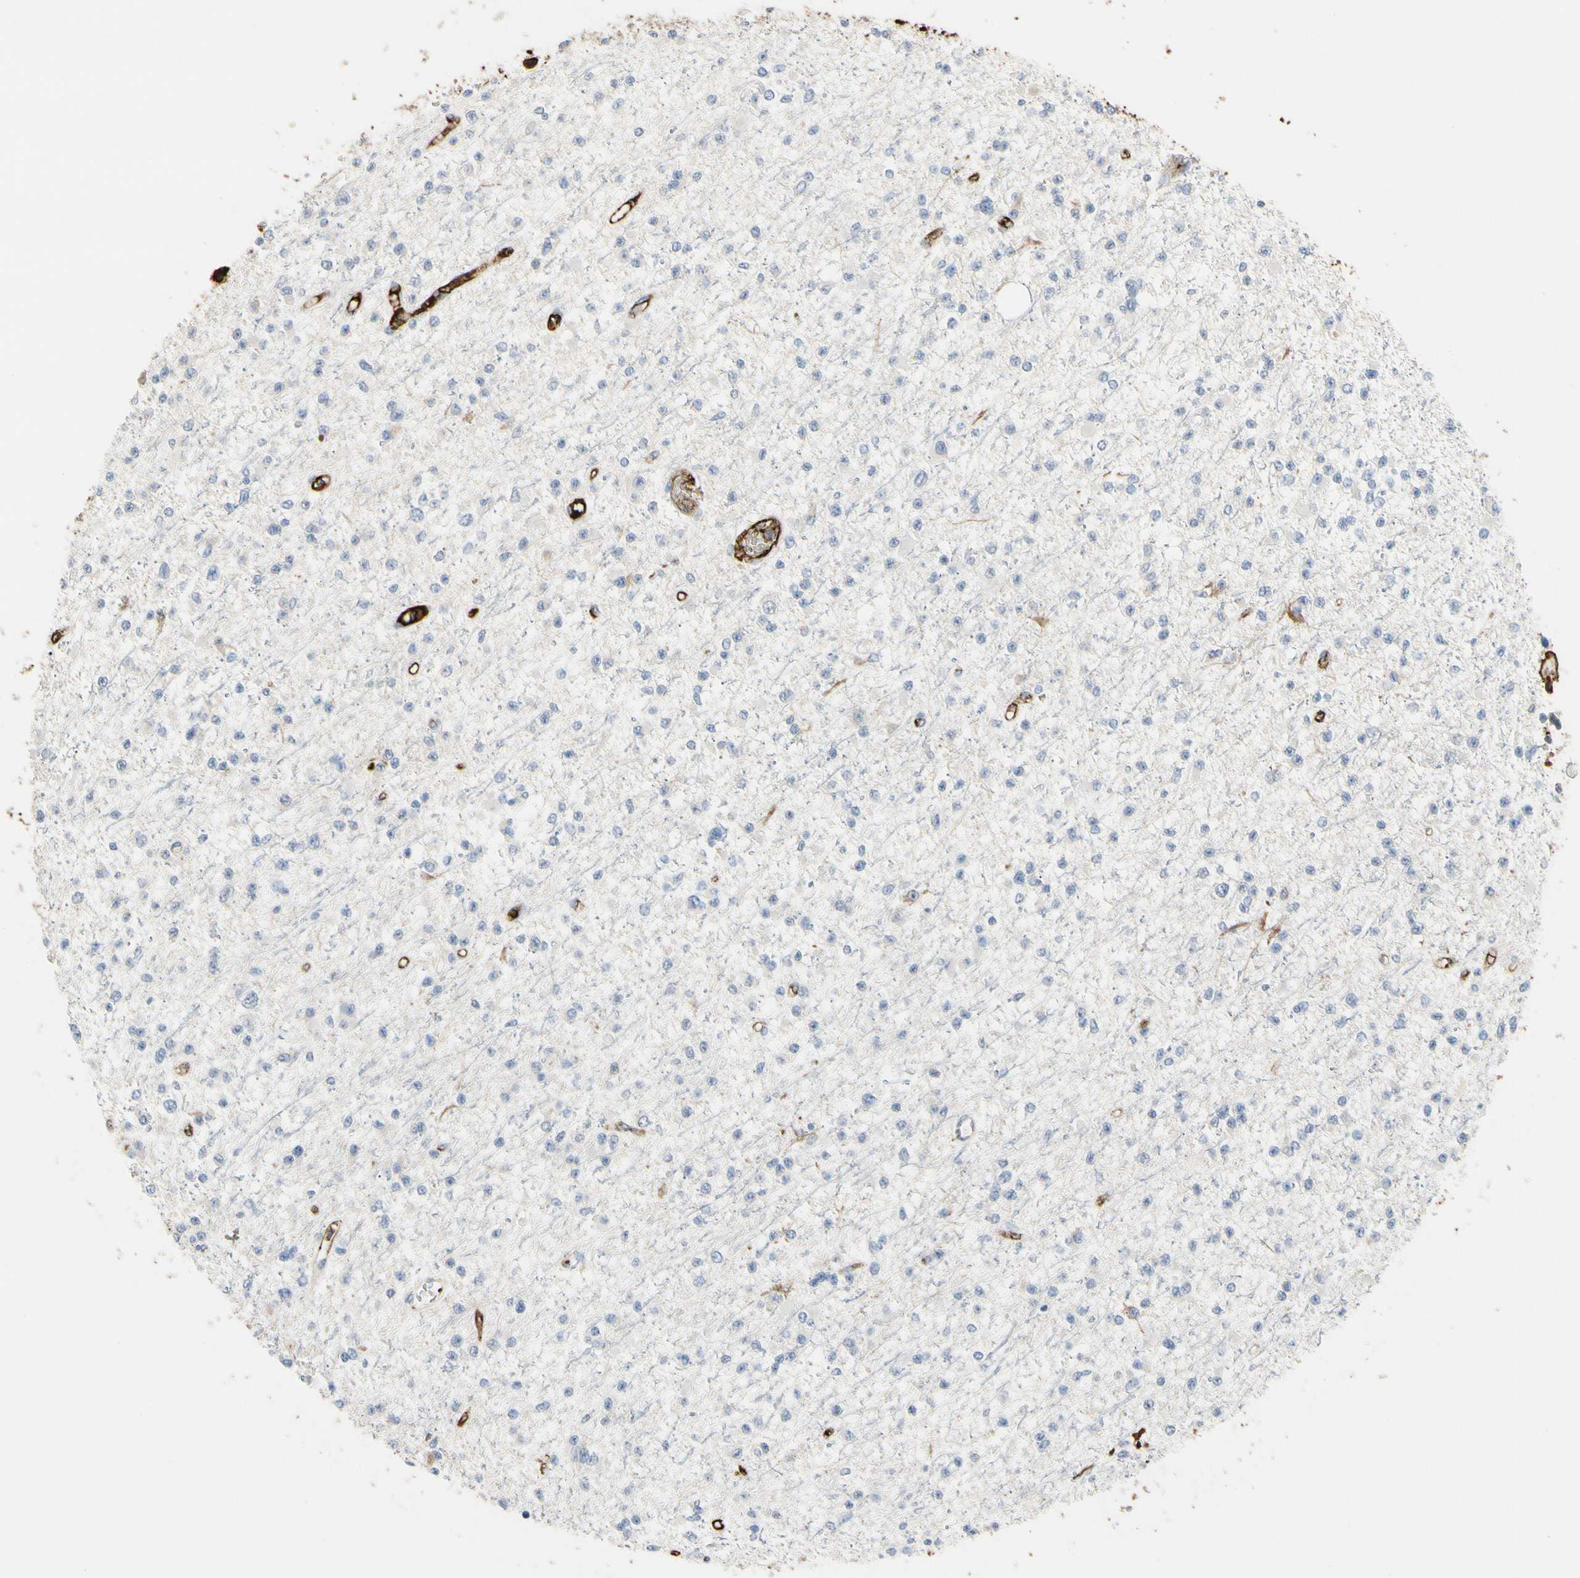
{"staining": {"intensity": "negative", "quantity": "none", "location": "none"}, "tissue": "glioma", "cell_type": "Tumor cells", "image_type": "cancer", "snomed": [{"axis": "morphology", "description": "Glioma, malignant, Low grade"}, {"axis": "topography", "description": "Brain"}], "caption": "This image is of glioma stained with IHC to label a protein in brown with the nuclei are counter-stained blue. There is no positivity in tumor cells.", "gene": "FGB", "patient": {"sex": "female", "age": 22}}